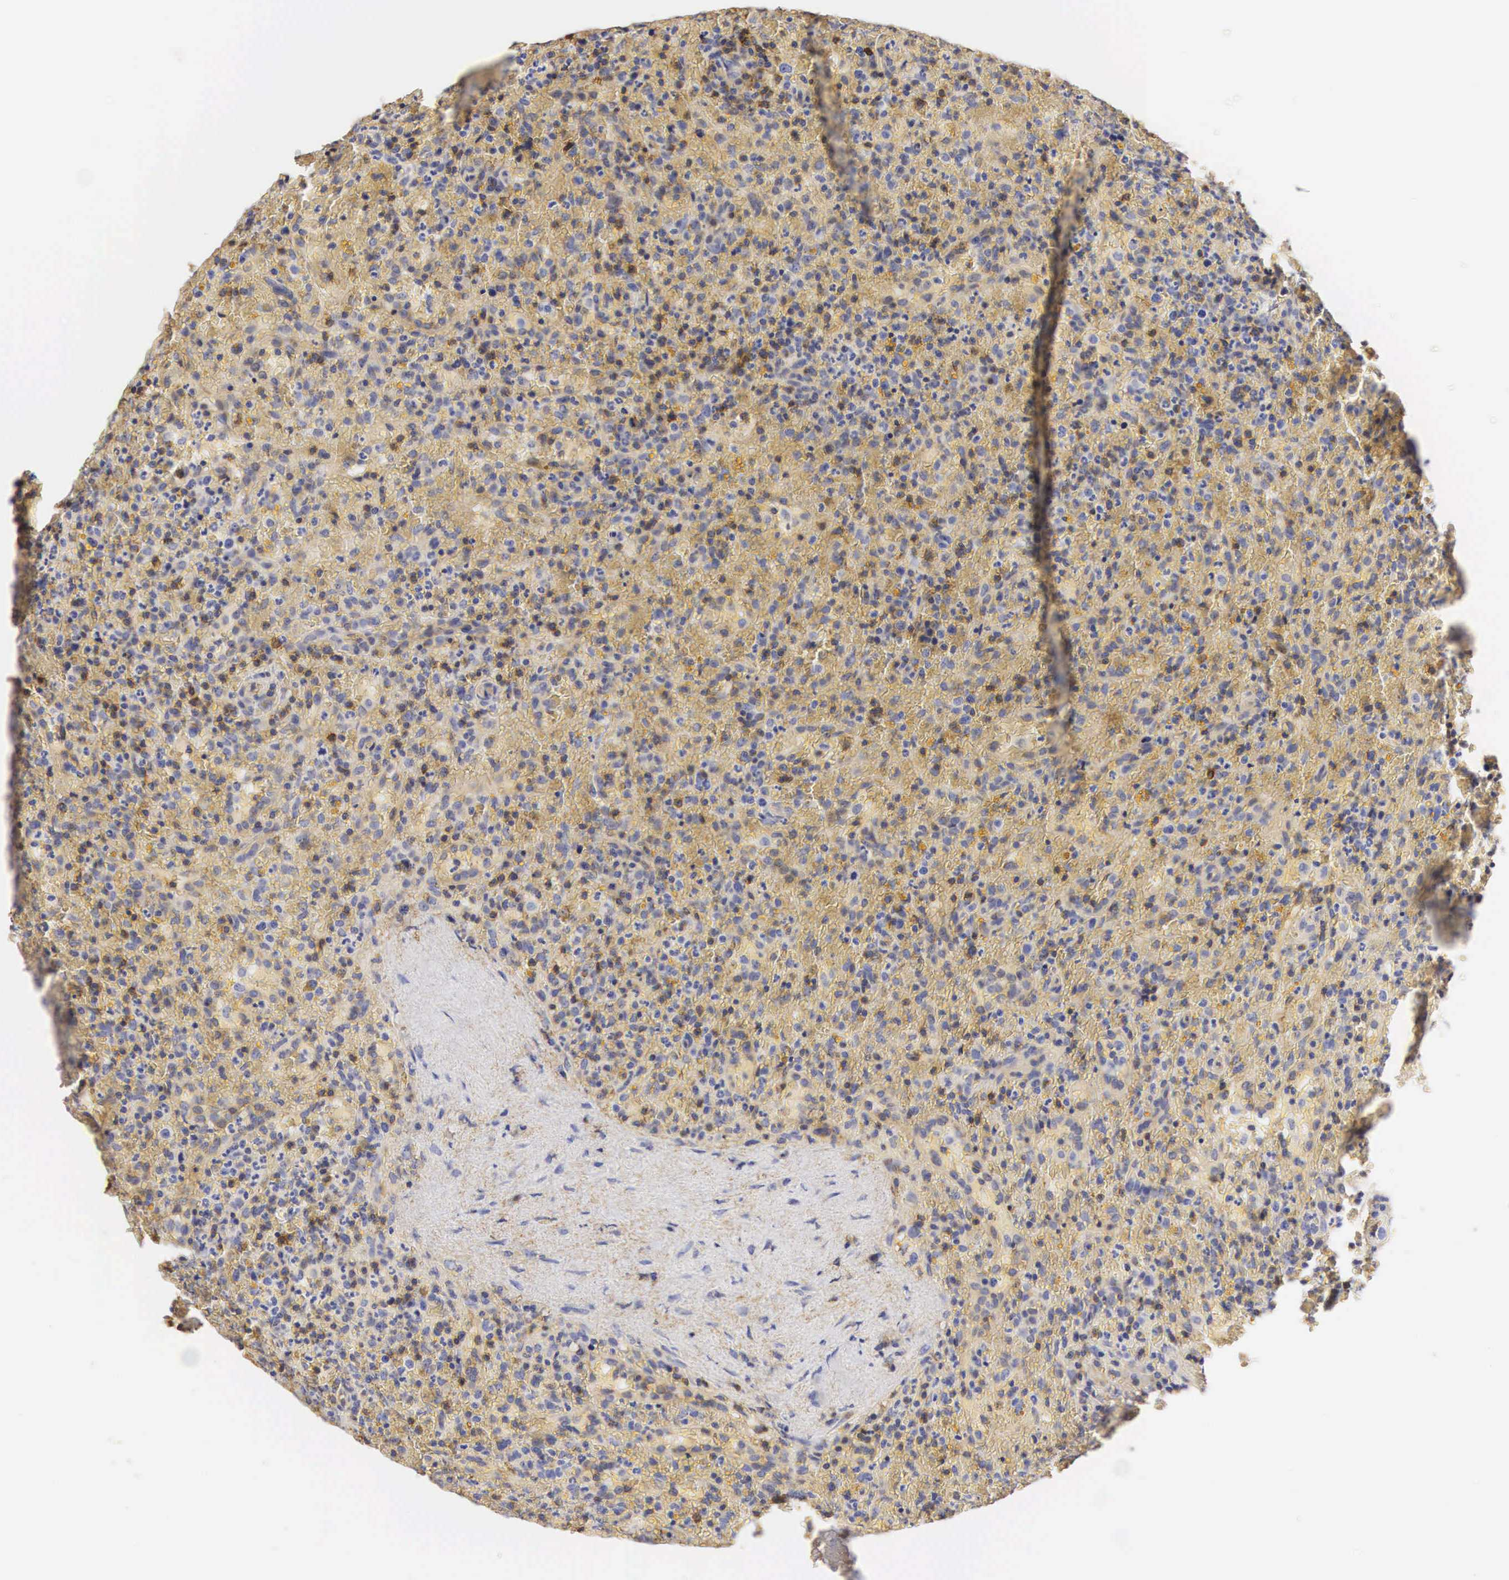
{"staining": {"intensity": "moderate", "quantity": "<25%", "location": "cytoplasmic/membranous"}, "tissue": "lymphoma", "cell_type": "Tumor cells", "image_type": "cancer", "snomed": [{"axis": "morphology", "description": "Malignant lymphoma, non-Hodgkin's type, High grade"}, {"axis": "topography", "description": "Spleen"}, {"axis": "topography", "description": "Lymph node"}], "caption": "Protein expression analysis of human lymphoma reveals moderate cytoplasmic/membranous positivity in about <25% of tumor cells.", "gene": "CD99", "patient": {"sex": "female", "age": 70}}